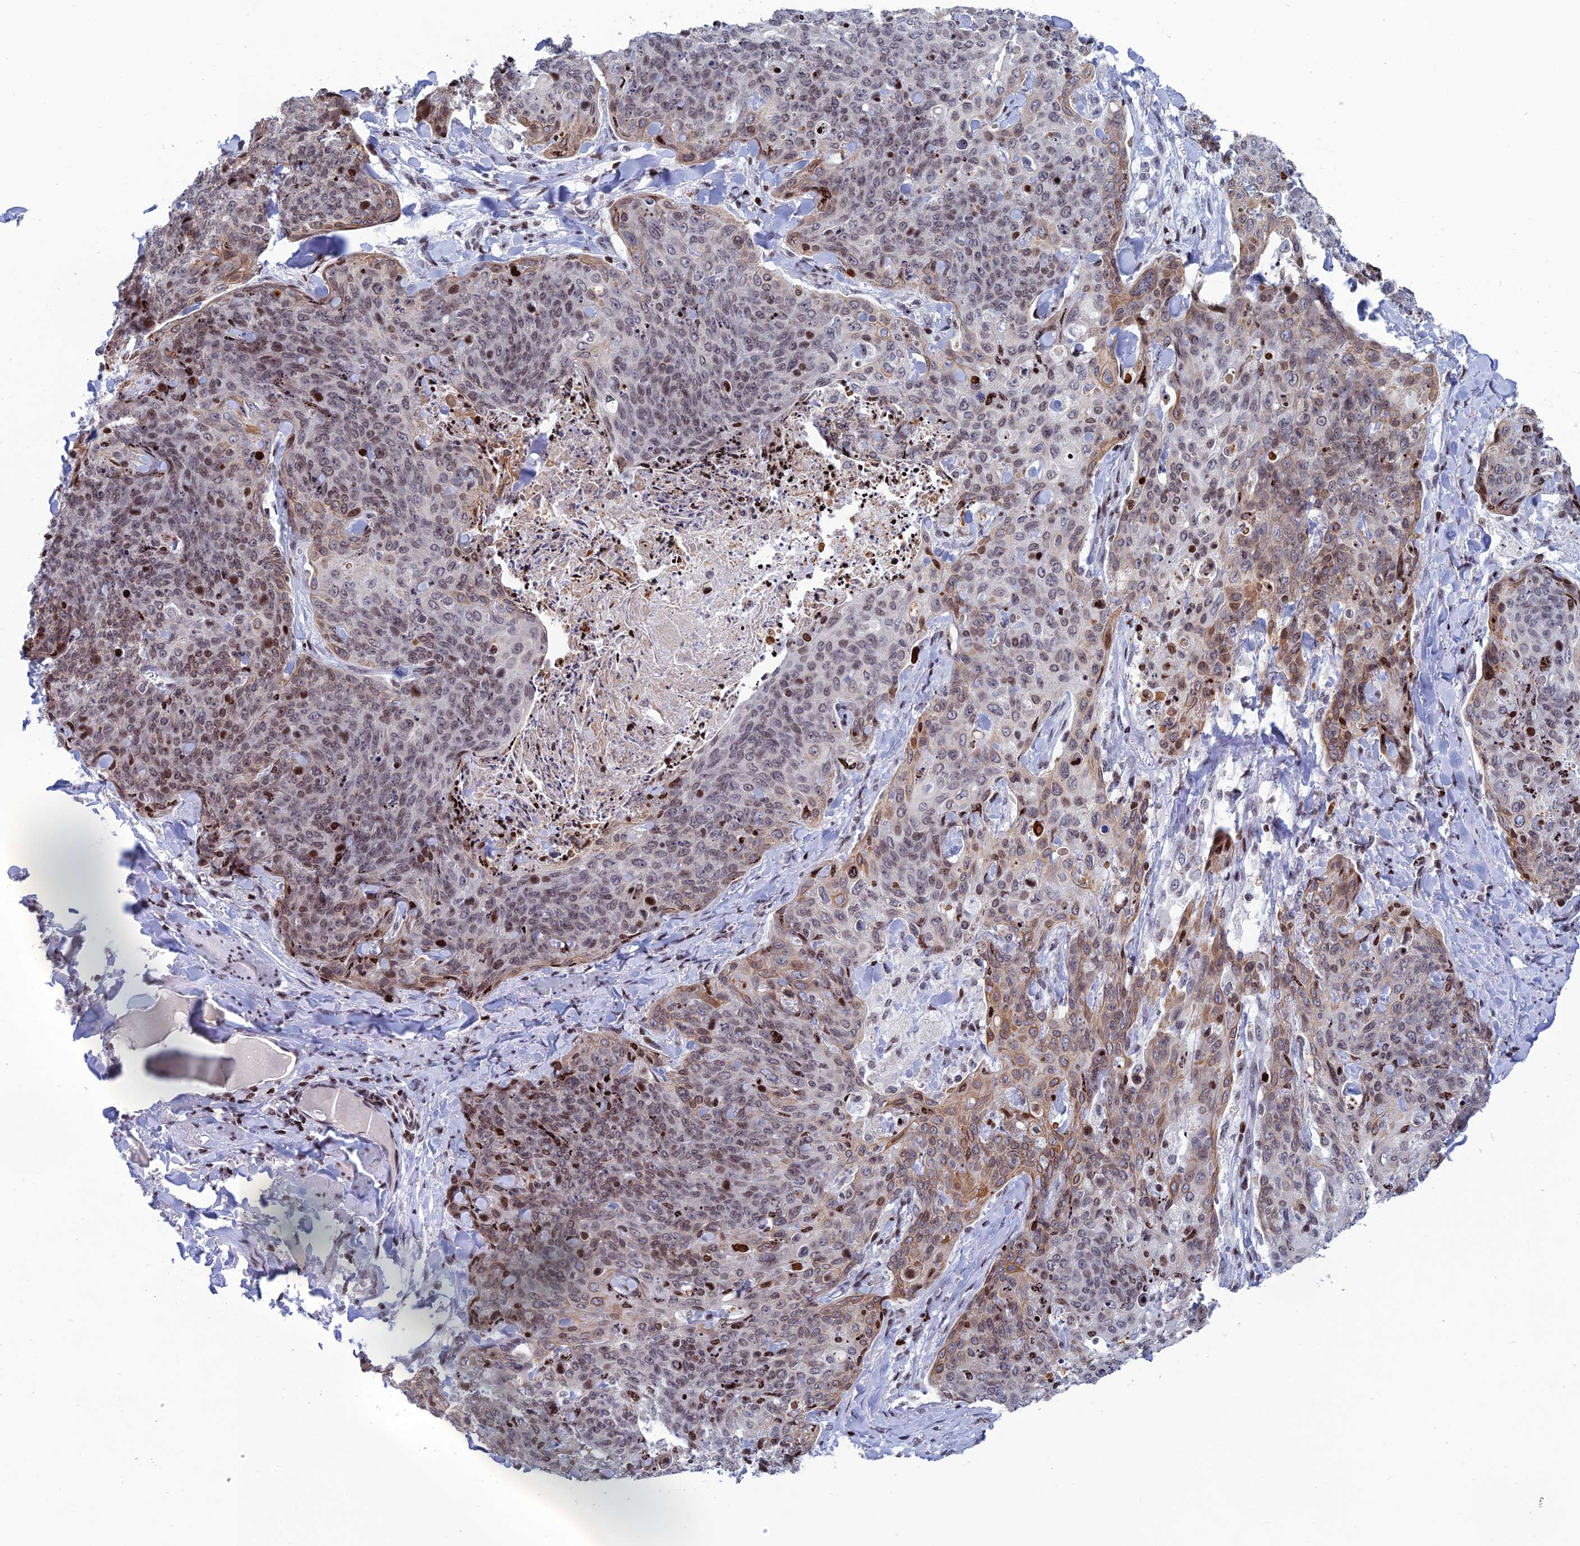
{"staining": {"intensity": "moderate", "quantity": ">75%", "location": "cytoplasmic/membranous,nuclear"}, "tissue": "skin cancer", "cell_type": "Tumor cells", "image_type": "cancer", "snomed": [{"axis": "morphology", "description": "Squamous cell carcinoma, NOS"}, {"axis": "topography", "description": "Skin"}, {"axis": "topography", "description": "Vulva"}], "caption": "Immunohistochemistry (IHC) image of human skin cancer (squamous cell carcinoma) stained for a protein (brown), which shows medium levels of moderate cytoplasmic/membranous and nuclear expression in about >75% of tumor cells.", "gene": "AFF3", "patient": {"sex": "female", "age": 85}}